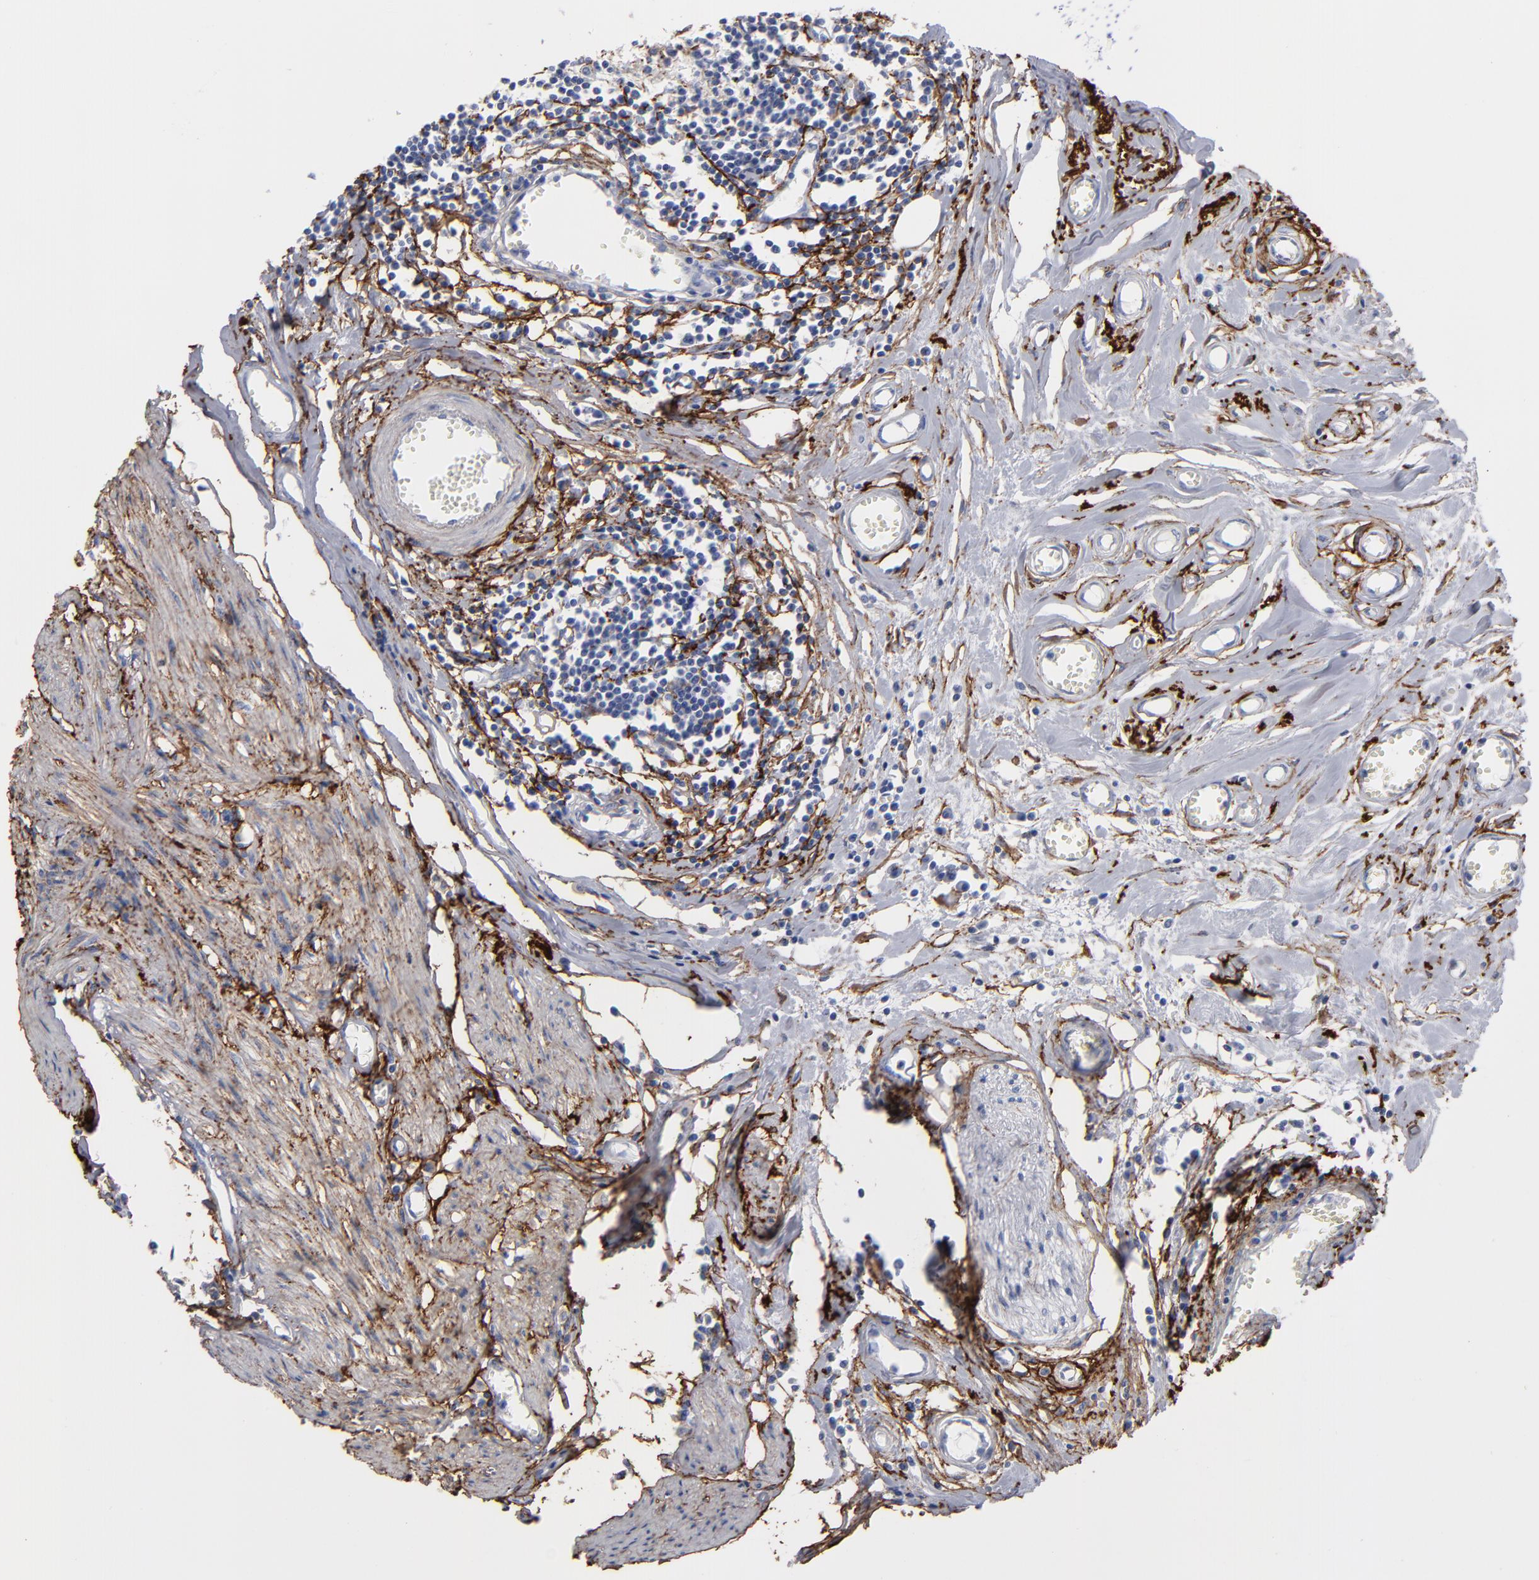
{"staining": {"intensity": "negative", "quantity": "none", "location": "none"}, "tissue": "urothelial cancer", "cell_type": "Tumor cells", "image_type": "cancer", "snomed": [{"axis": "morphology", "description": "Urothelial carcinoma, High grade"}, {"axis": "topography", "description": "Urinary bladder"}], "caption": "Immunohistochemistry of human urothelial cancer displays no expression in tumor cells.", "gene": "EMILIN1", "patient": {"sex": "male", "age": 54}}